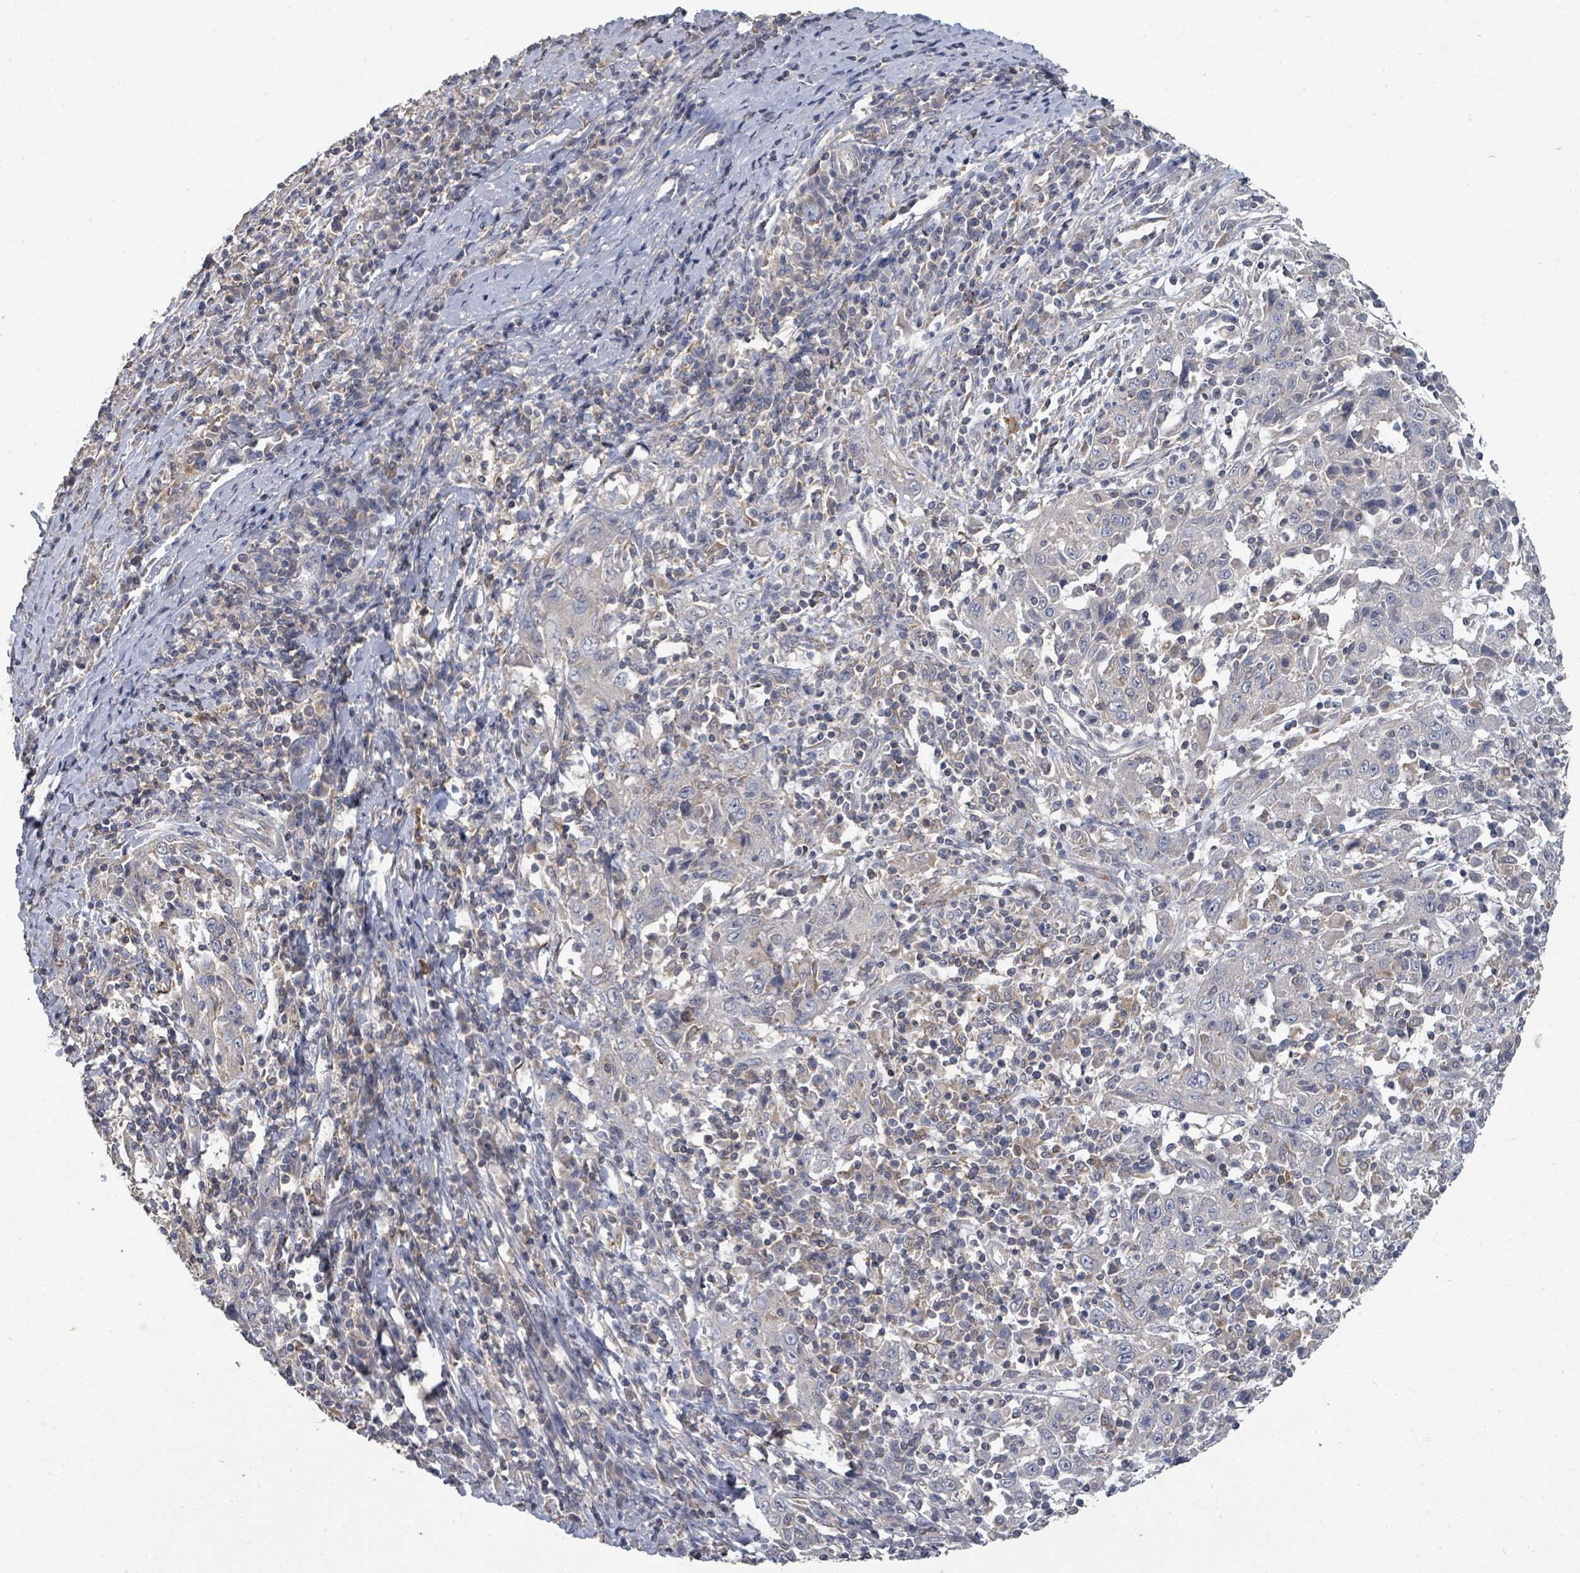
{"staining": {"intensity": "negative", "quantity": "none", "location": "none"}, "tissue": "cervical cancer", "cell_type": "Tumor cells", "image_type": "cancer", "snomed": [{"axis": "morphology", "description": "Squamous cell carcinoma, NOS"}, {"axis": "topography", "description": "Cervix"}], "caption": "The histopathology image exhibits no significant positivity in tumor cells of squamous cell carcinoma (cervical). Brightfield microscopy of immunohistochemistry stained with DAB (brown) and hematoxylin (blue), captured at high magnification.", "gene": "SLC9A7", "patient": {"sex": "female", "age": 46}}